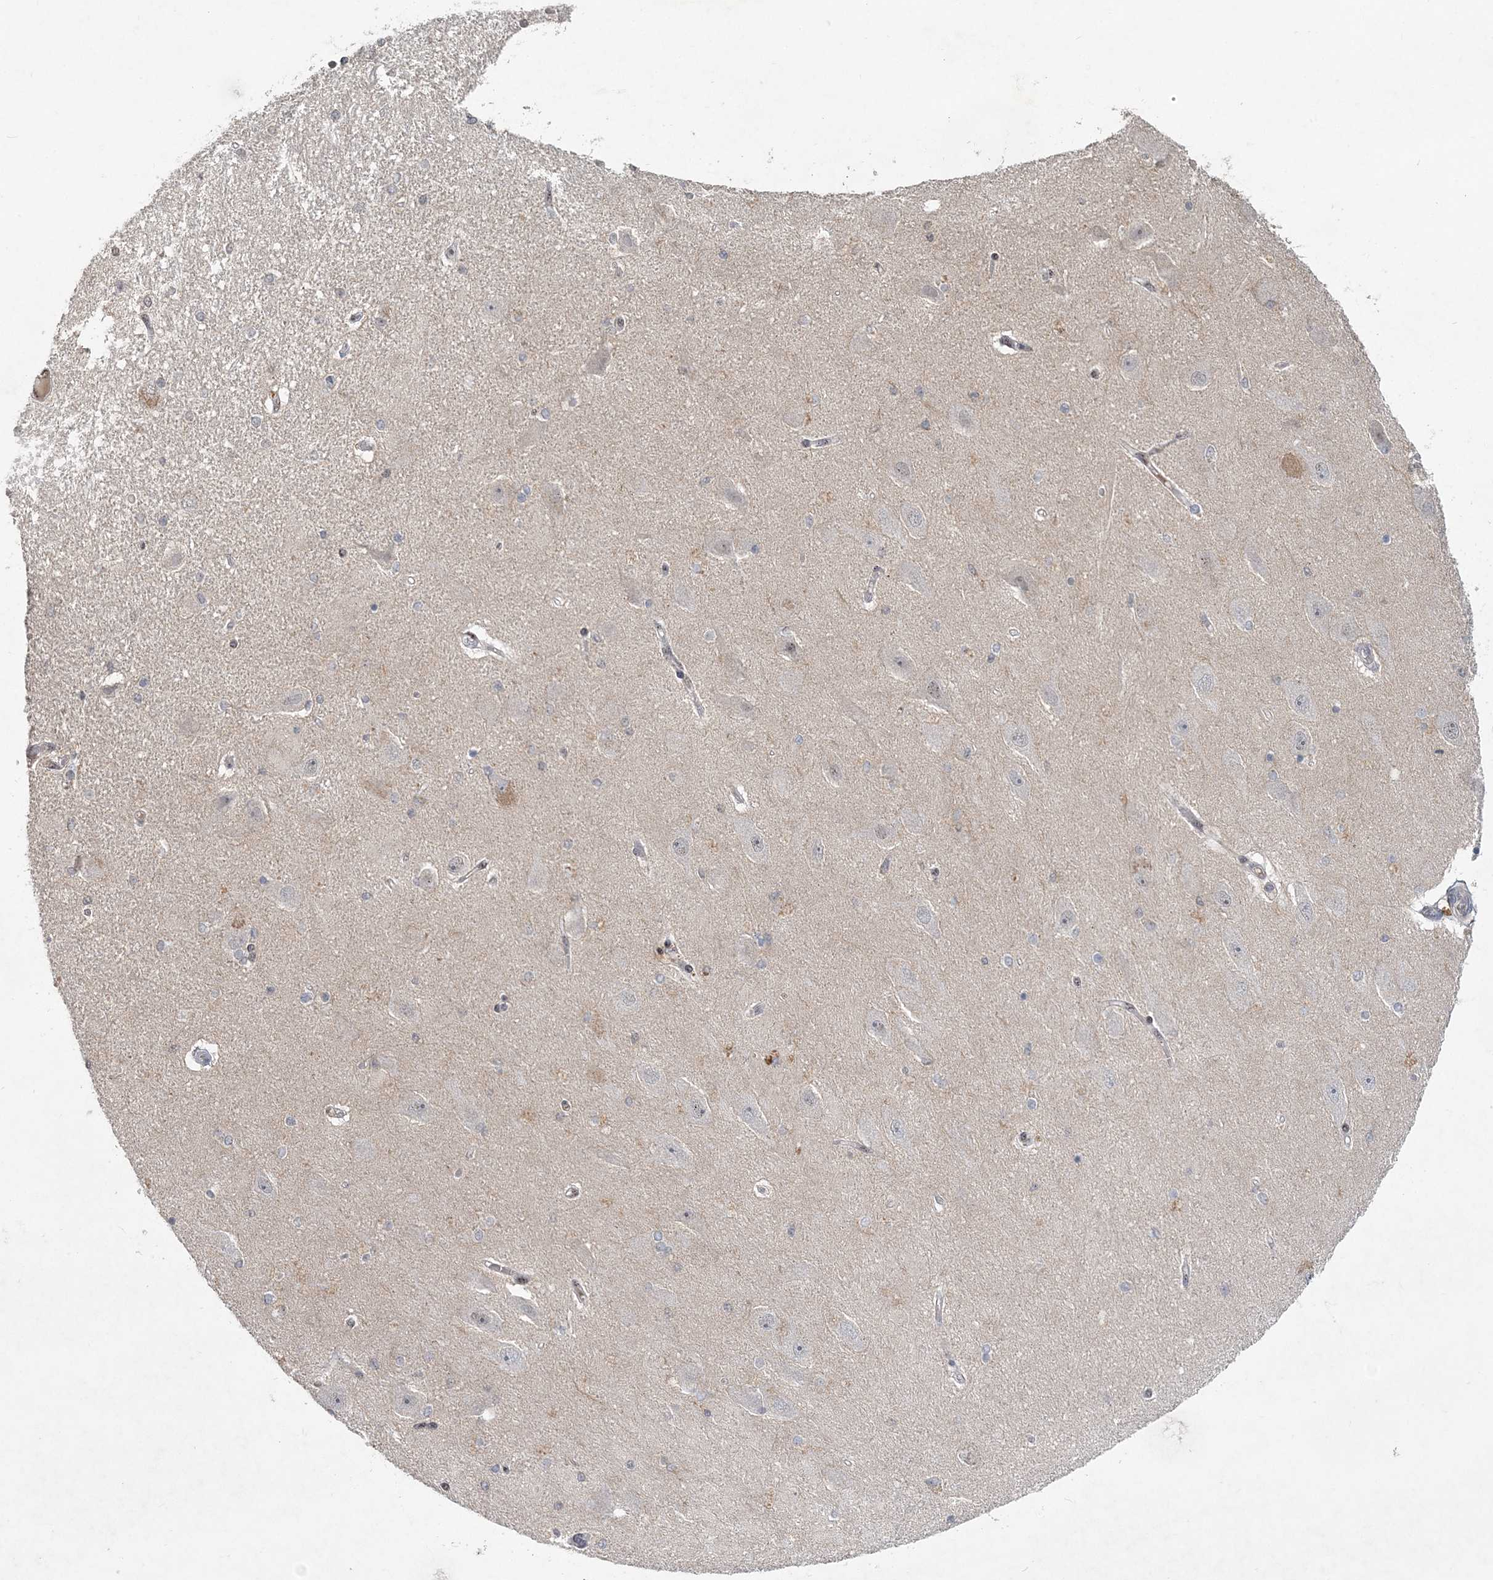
{"staining": {"intensity": "negative", "quantity": "none", "location": "none"}, "tissue": "hippocampus", "cell_type": "Glial cells", "image_type": "normal", "snomed": [{"axis": "morphology", "description": "Normal tissue, NOS"}, {"axis": "topography", "description": "Hippocampus"}], "caption": "Glial cells are negative for protein expression in normal human hippocampus. (DAB (3,3'-diaminobenzidine) immunohistochemistry (IHC) with hematoxylin counter stain).", "gene": "GIN1", "patient": {"sex": "female", "age": 54}}